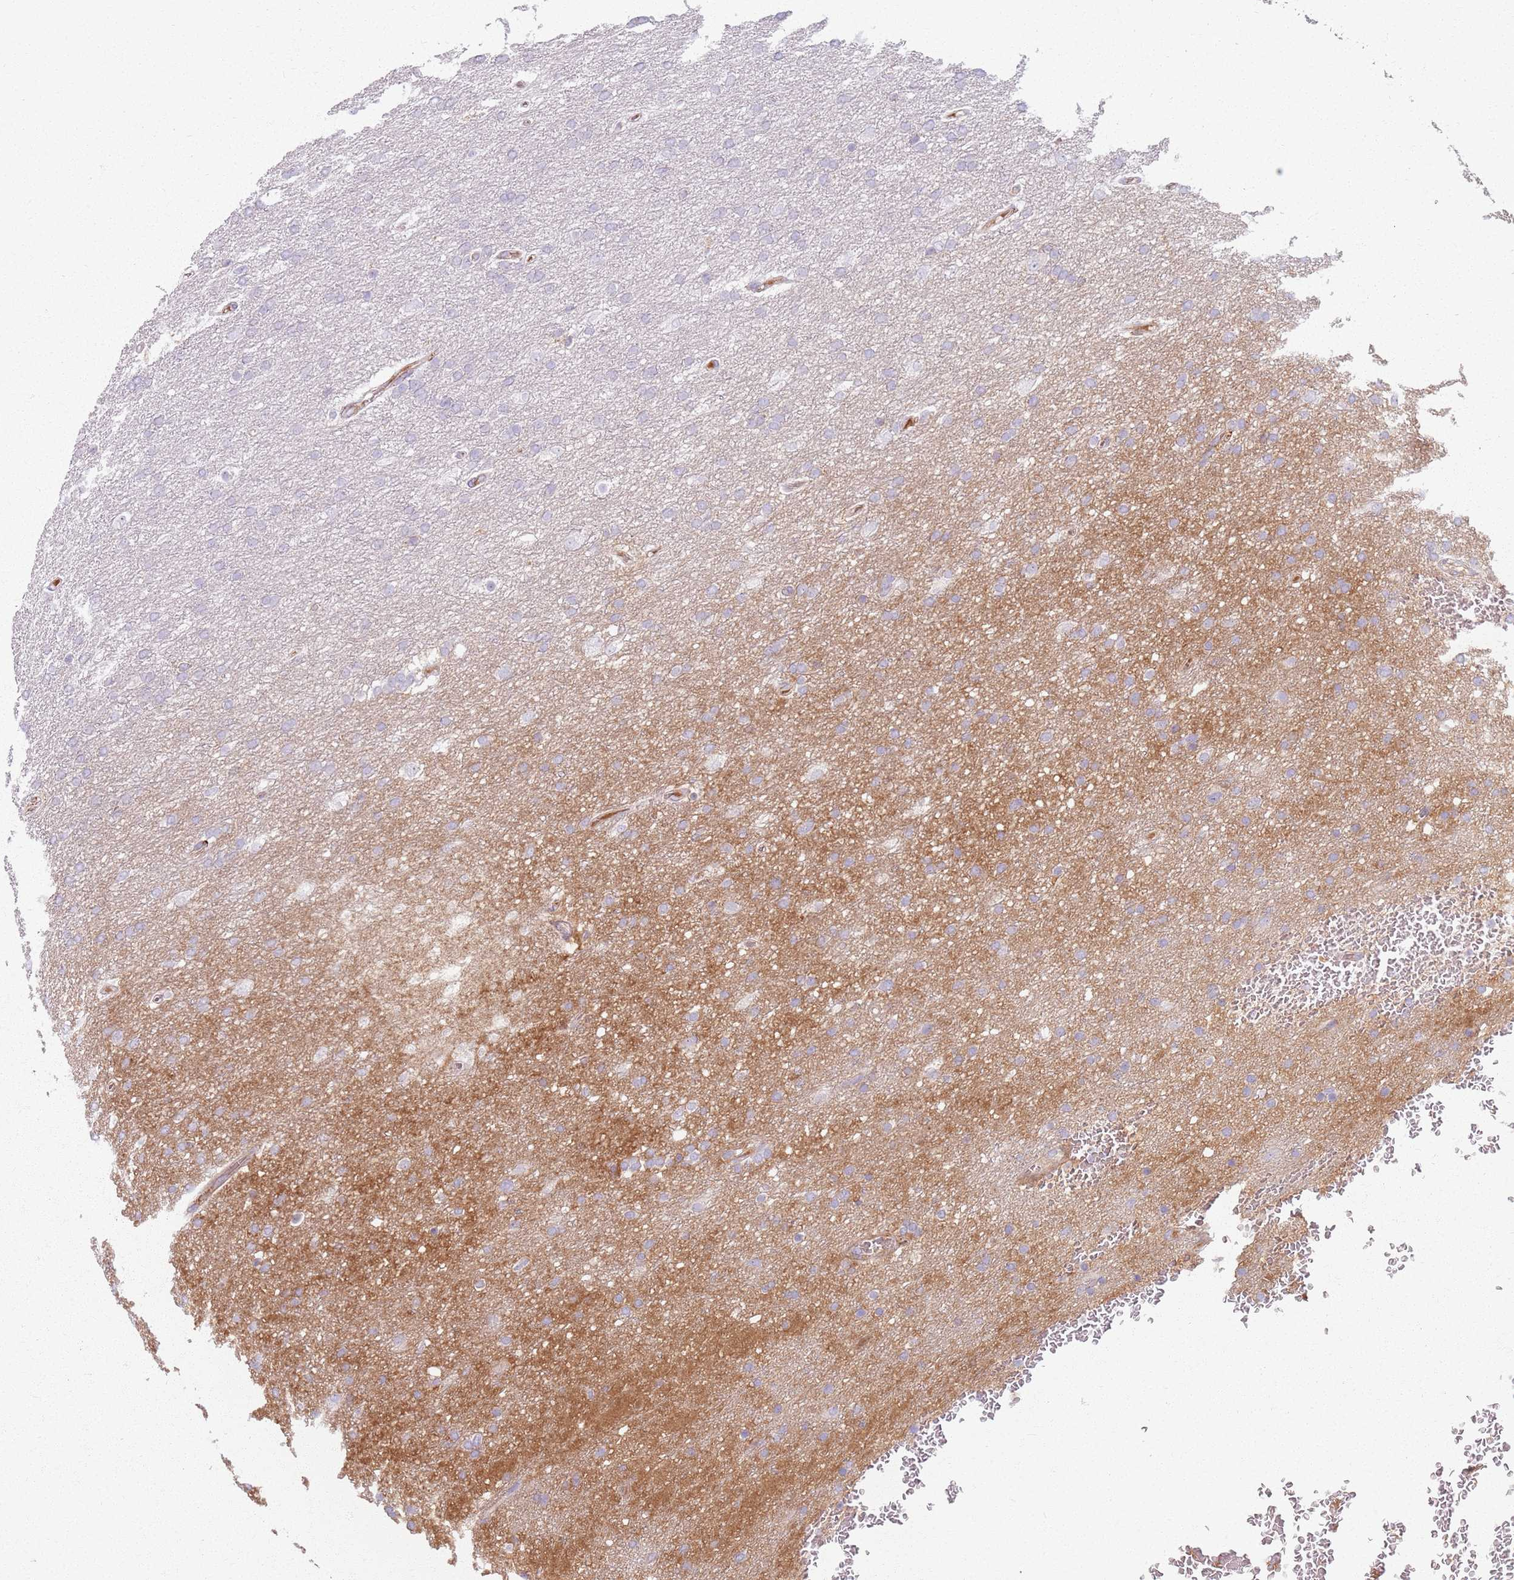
{"staining": {"intensity": "negative", "quantity": "none", "location": "none"}, "tissue": "glioma", "cell_type": "Tumor cells", "image_type": "cancer", "snomed": [{"axis": "morphology", "description": "Glioma, malignant, High grade"}, {"axis": "topography", "description": "Cerebral cortex"}], "caption": "A histopathology image of high-grade glioma (malignant) stained for a protein reveals no brown staining in tumor cells.", "gene": "COLGALT1", "patient": {"sex": "female", "age": 36}}